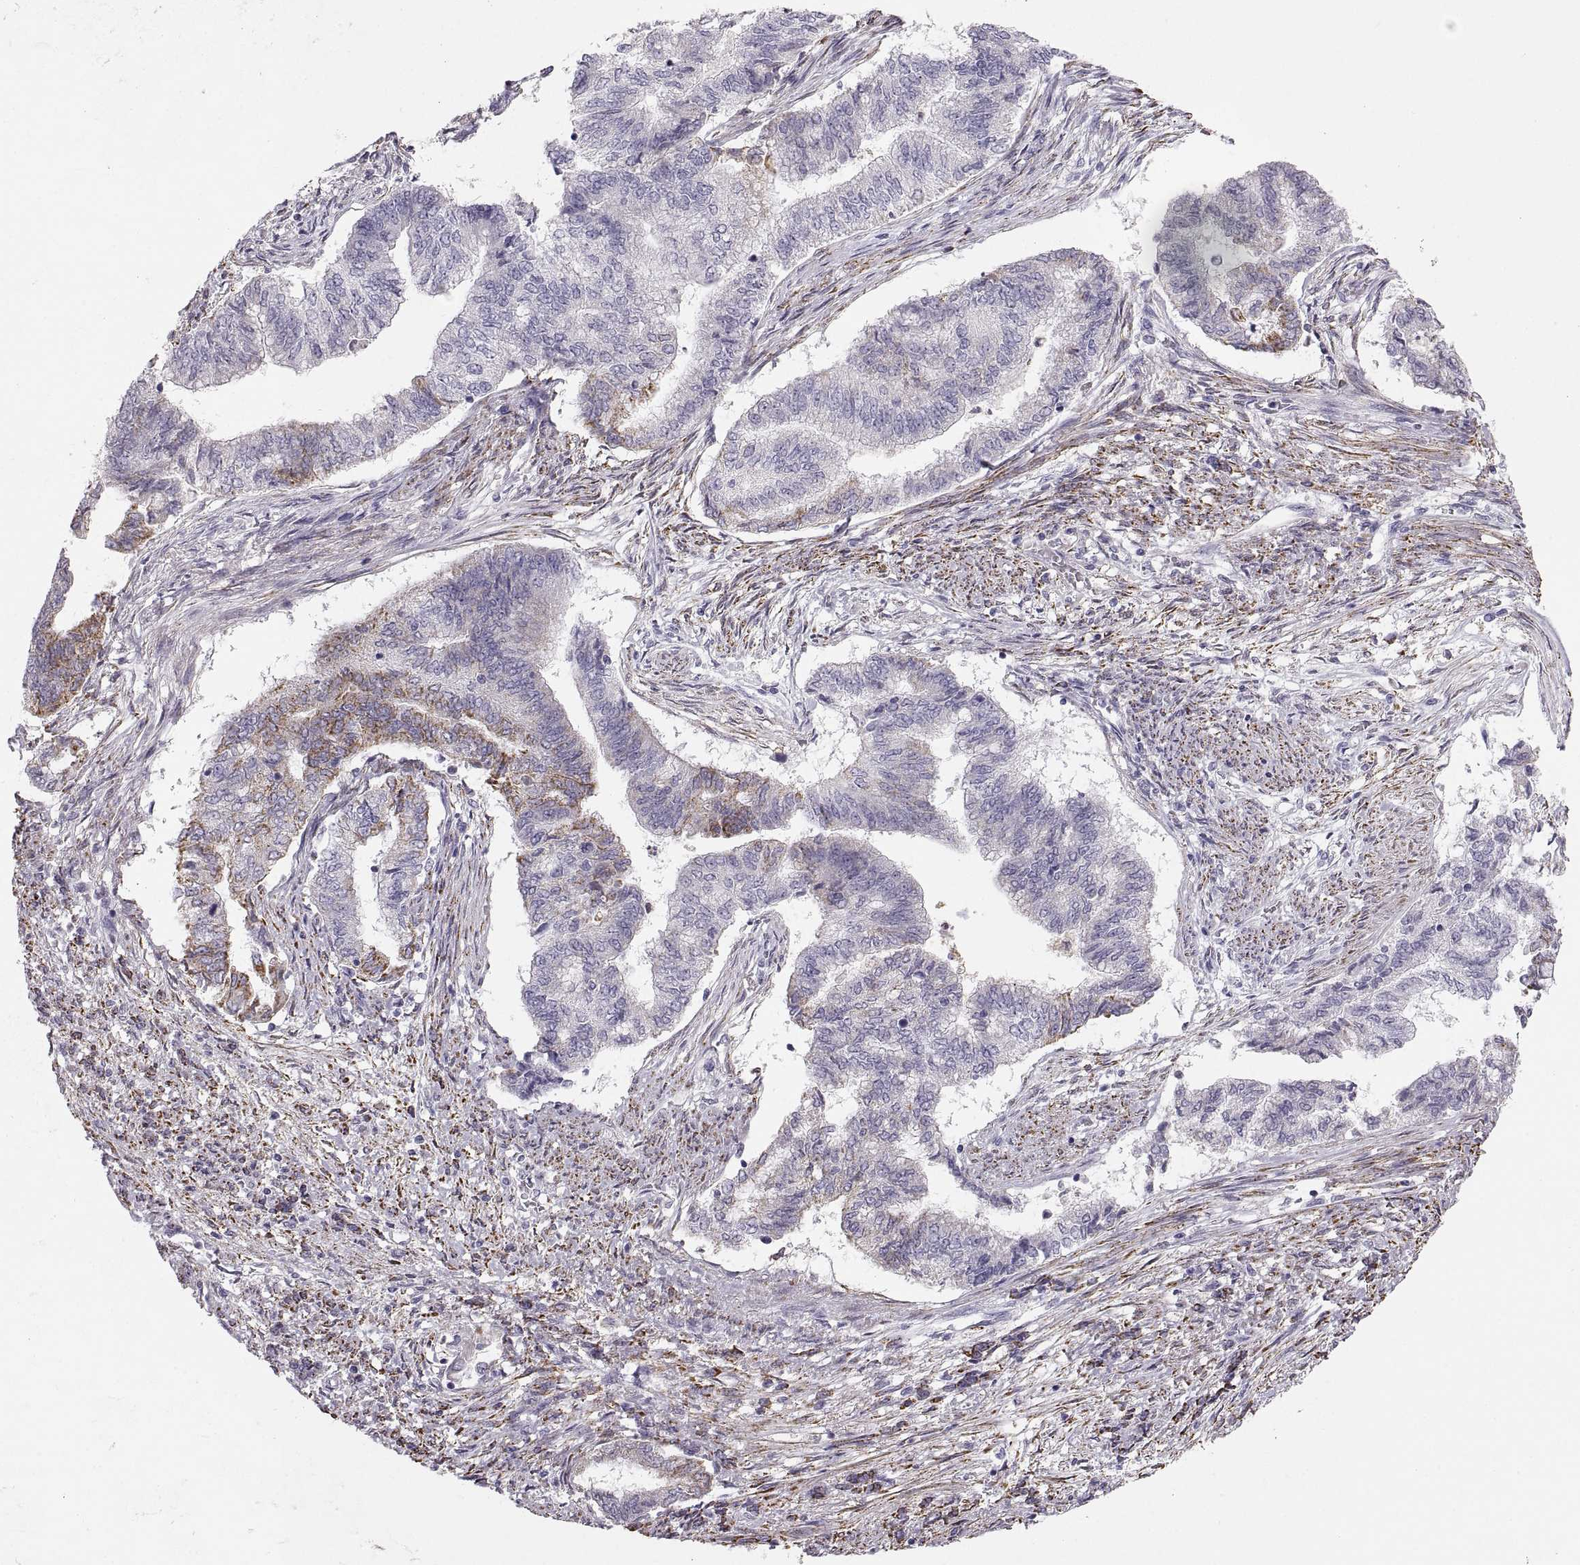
{"staining": {"intensity": "moderate", "quantity": "<25%", "location": "cytoplasmic/membranous"}, "tissue": "endometrial cancer", "cell_type": "Tumor cells", "image_type": "cancer", "snomed": [{"axis": "morphology", "description": "Adenocarcinoma, NOS"}, {"axis": "topography", "description": "Endometrium"}], "caption": "Human endometrial cancer stained for a protein (brown) reveals moderate cytoplasmic/membranous positive staining in approximately <25% of tumor cells.", "gene": "COL9A3", "patient": {"sex": "female", "age": 65}}